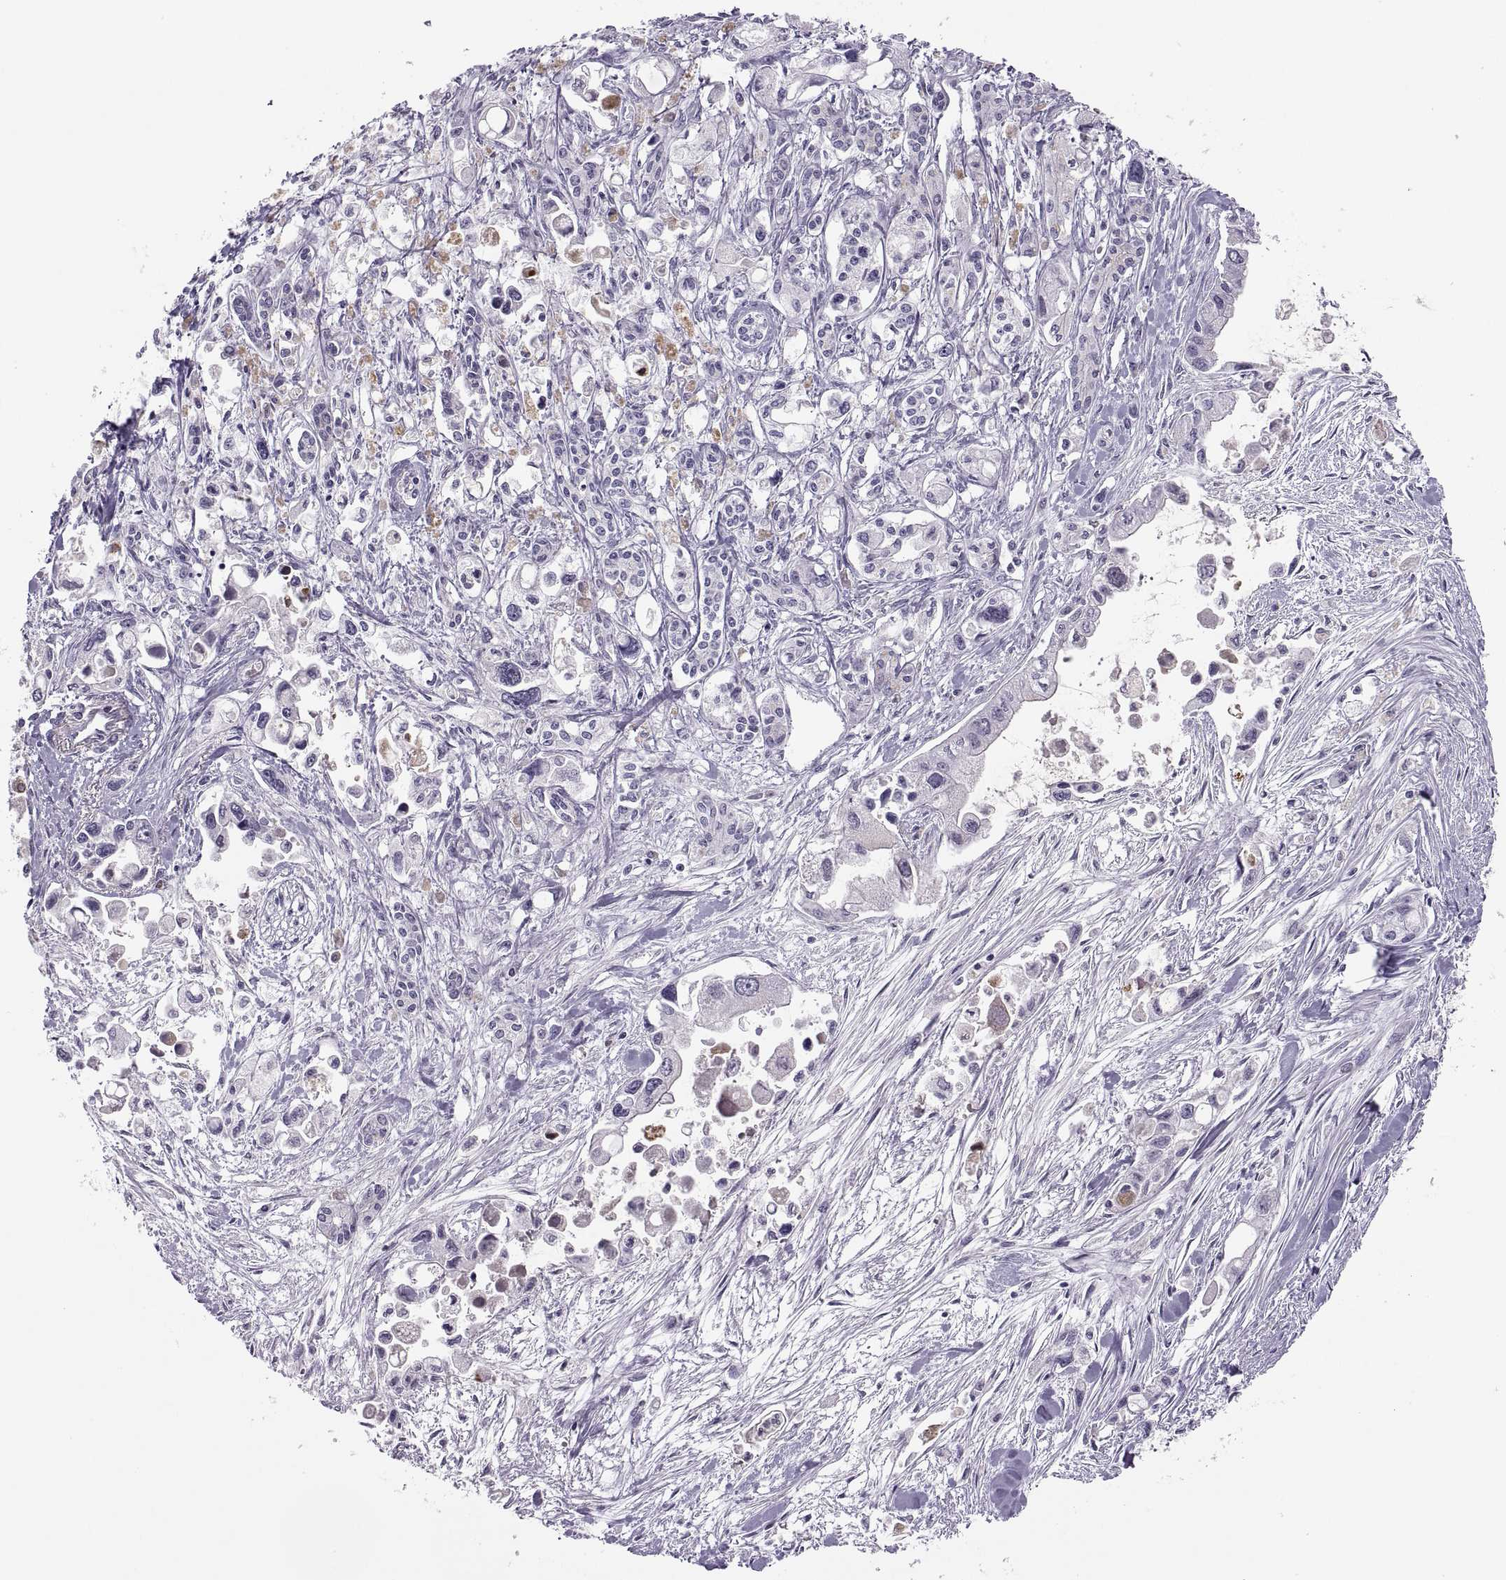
{"staining": {"intensity": "negative", "quantity": "none", "location": "none"}, "tissue": "pancreatic cancer", "cell_type": "Tumor cells", "image_type": "cancer", "snomed": [{"axis": "morphology", "description": "Adenocarcinoma, NOS"}, {"axis": "topography", "description": "Pancreas"}], "caption": "Tumor cells are negative for protein expression in human adenocarcinoma (pancreatic).", "gene": "CHCT1", "patient": {"sex": "female", "age": 61}}